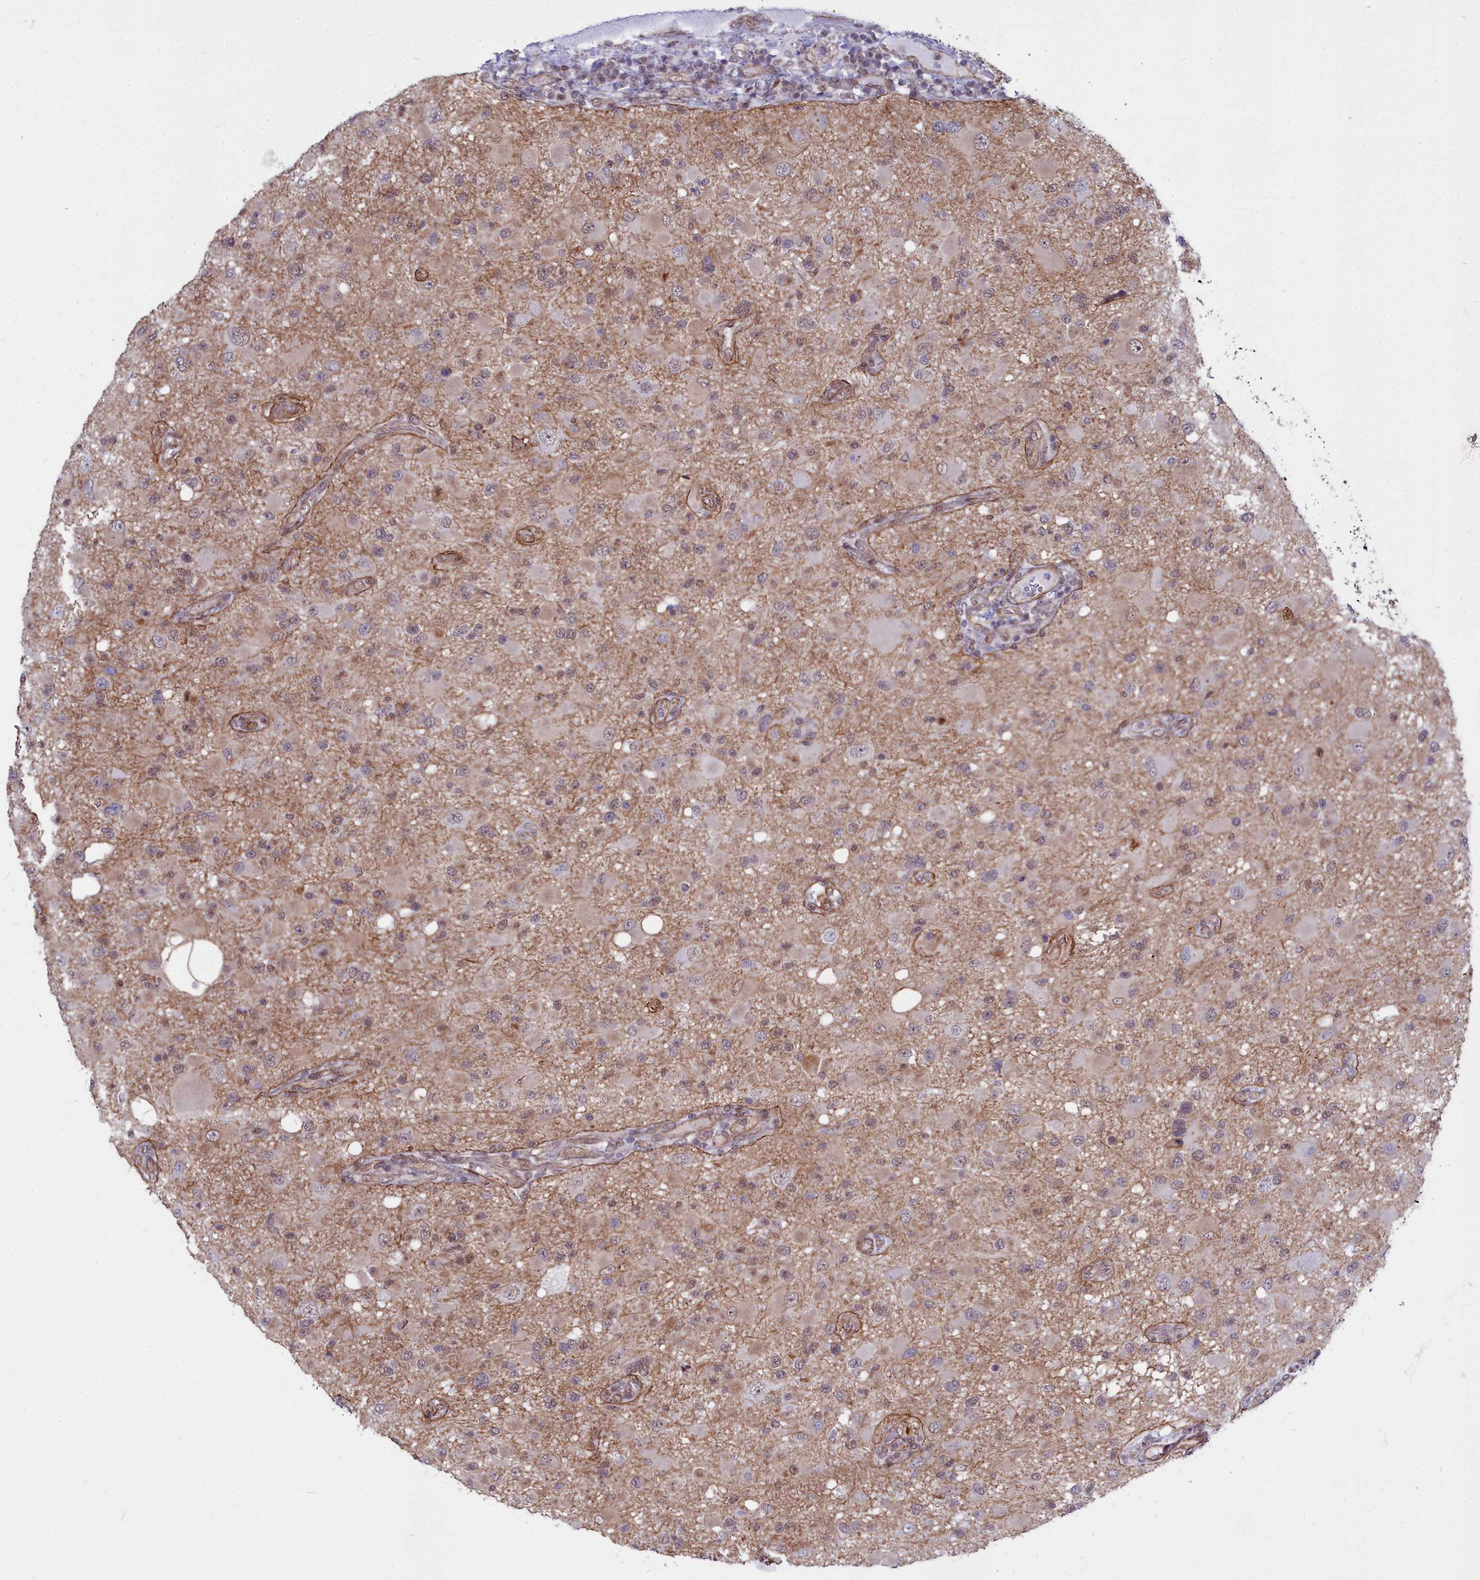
{"staining": {"intensity": "moderate", "quantity": "25%-75%", "location": "cytoplasmic/membranous,nuclear"}, "tissue": "glioma", "cell_type": "Tumor cells", "image_type": "cancer", "snomed": [{"axis": "morphology", "description": "Glioma, malignant, High grade"}, {"axis": "topography", "description": "Brain"}], "caption": "Protein staining displays moderate cytoplasmic/membranous and nuclear staining in about 25%-75% of tumor cells in malignant glioma (high-grade).", "gene": "YJU2", "patient": {"sex": "male", "age": 53}}